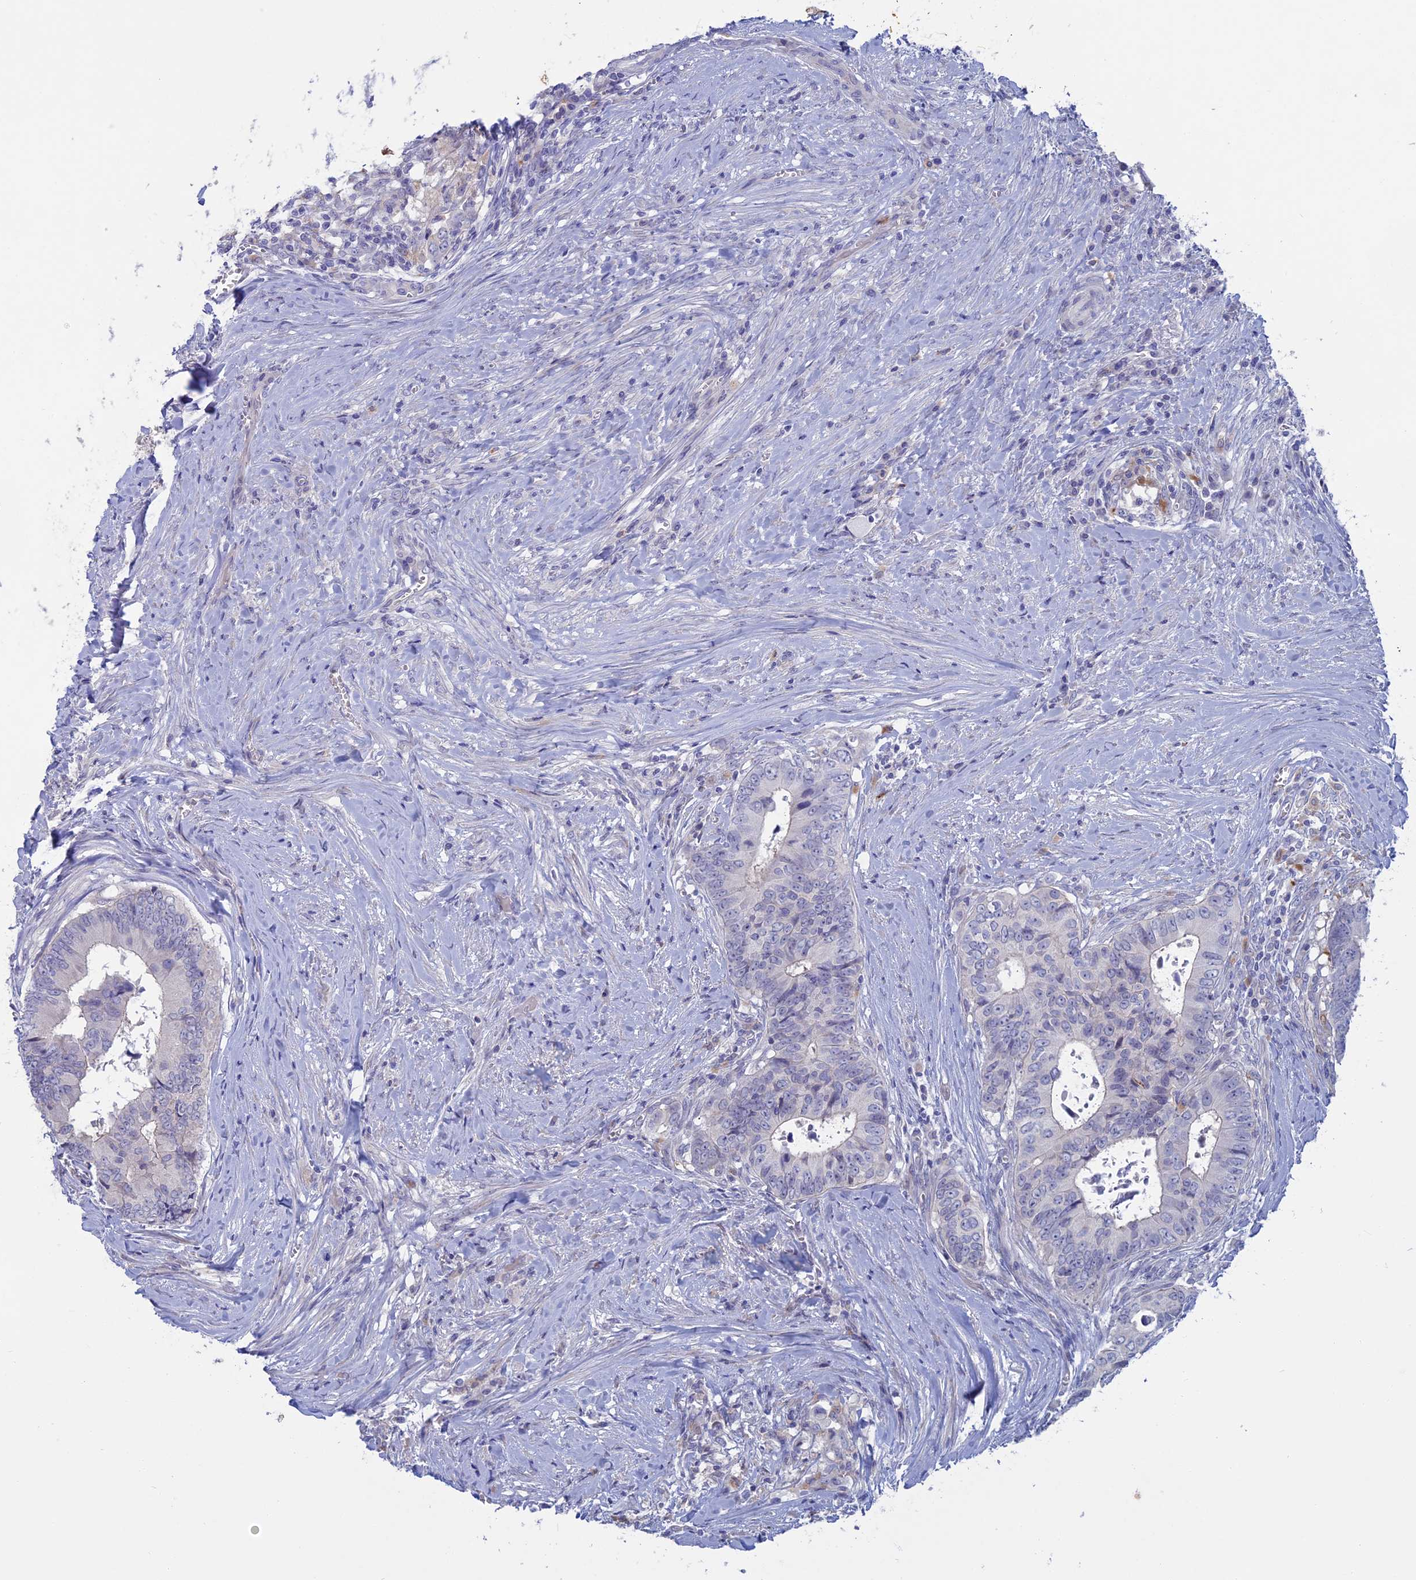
{"staining": {"intensity": "negative", "quantity": "none", "location": "none"}, "tissue": "colorectal cancer", "cell_type": "Tumor cells", "image_type": "cancer", "snomed": [{"axis": "morphology", "description": "Adenocarcinoma, NOS"}, {"axis": "topography", "description": "Colon"}], "caption": "The micrograph demonstrates no significant positivity in tumor cells of colorectal adenocarcinoma.", "gene": "SLC2A6", "patient": {"sex": "male", "age": 85}}